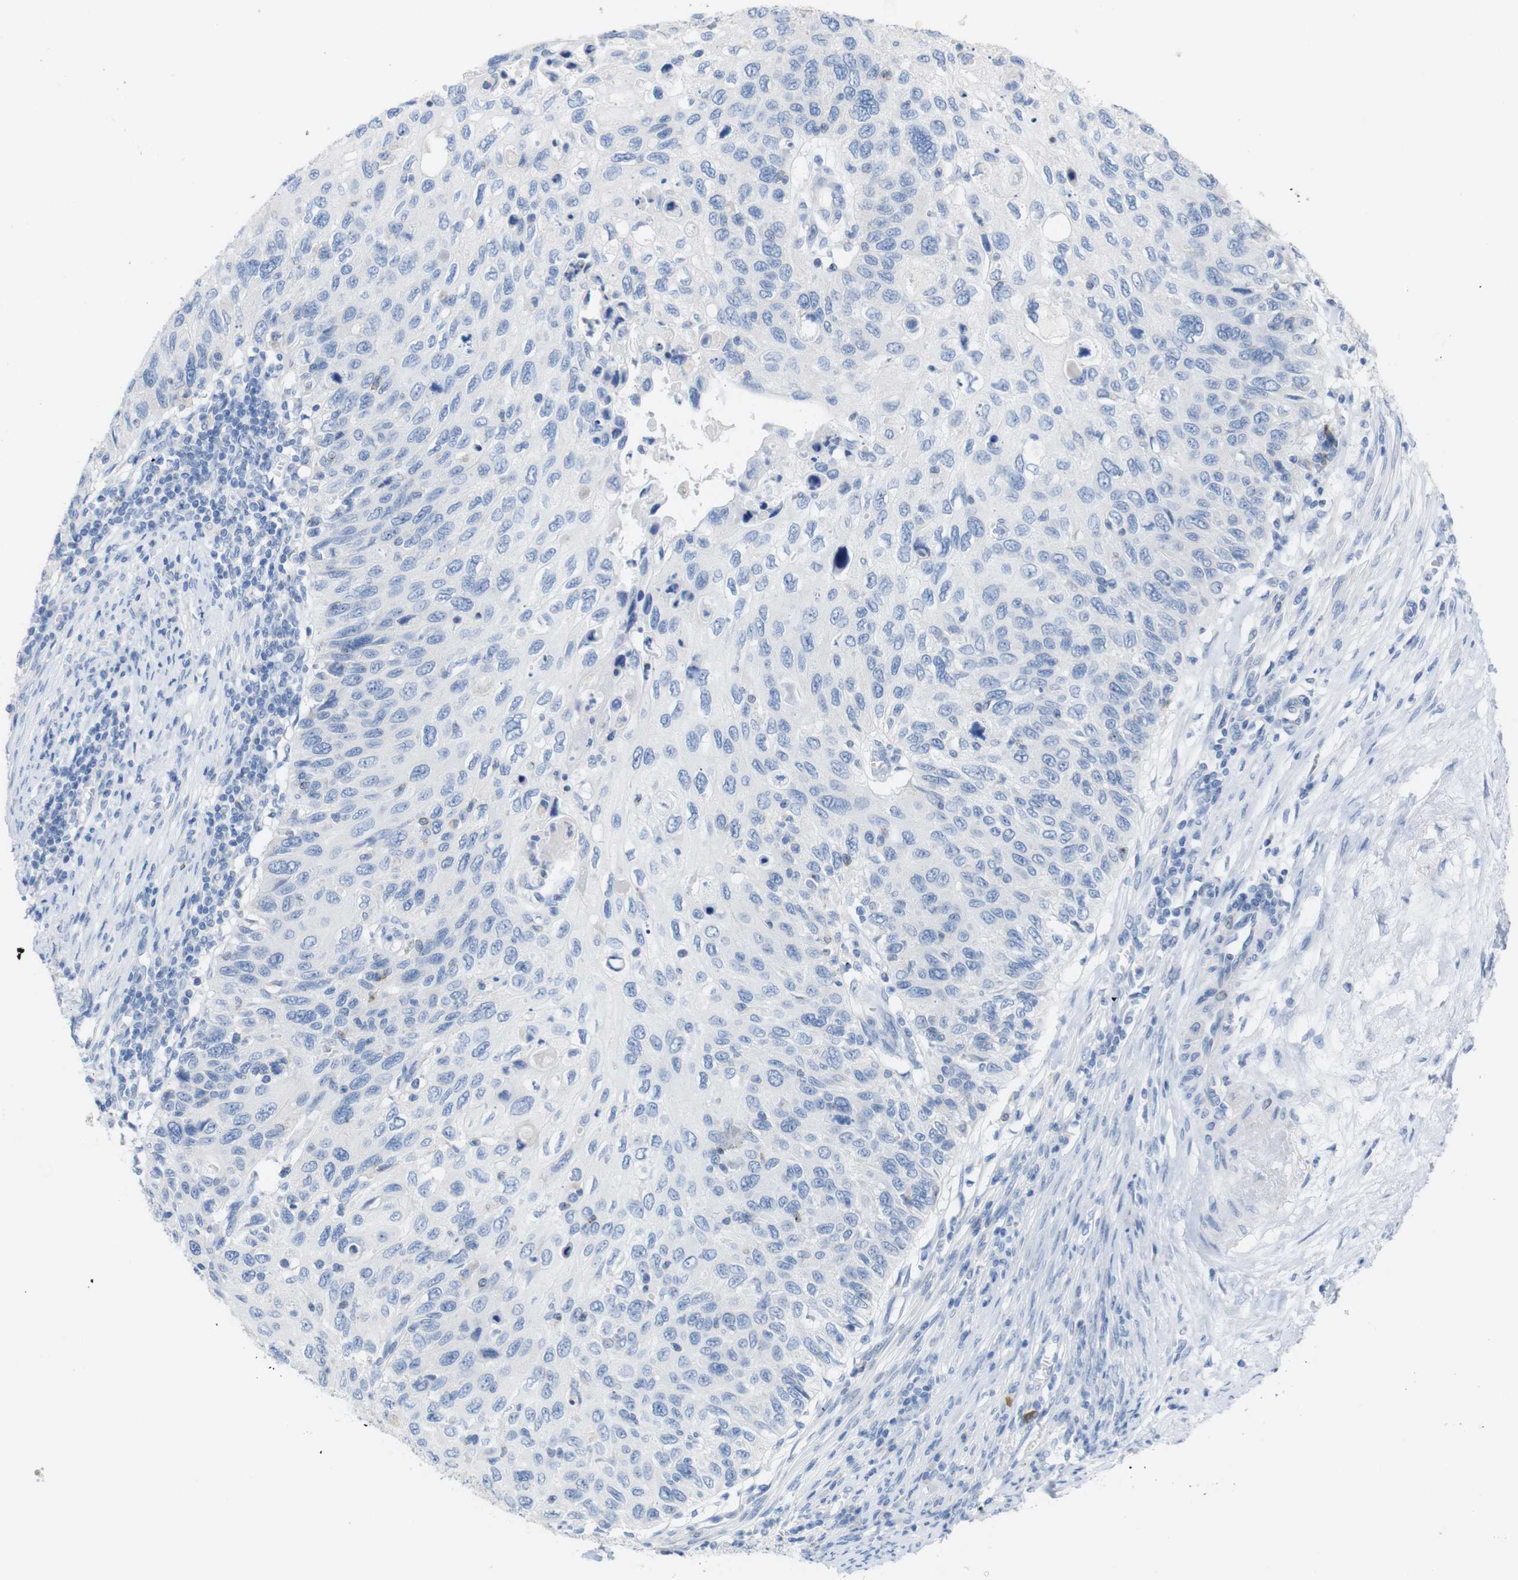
{"staining": {"intensity": "negative", "quantity": "none", "location": "none"}, "tissue": "cervical cancer", "cell_type": "Tumor cells", "image_type": "cancer", "snomed": [{"axis": "morphology", "description": "Squamous cell carcinoma, NOS"}, {"axis": "topography", "description": "Cervix"}], "caption": "This image is of squamous cell carcinoma (cervical) stained with immunohistochemistry to label a protein in brown with the nuclei are counter-stained blue. There is no positivity in tumor cells.", "gene": "LAG3", "patient": {"sex": "female", "age": 70}}